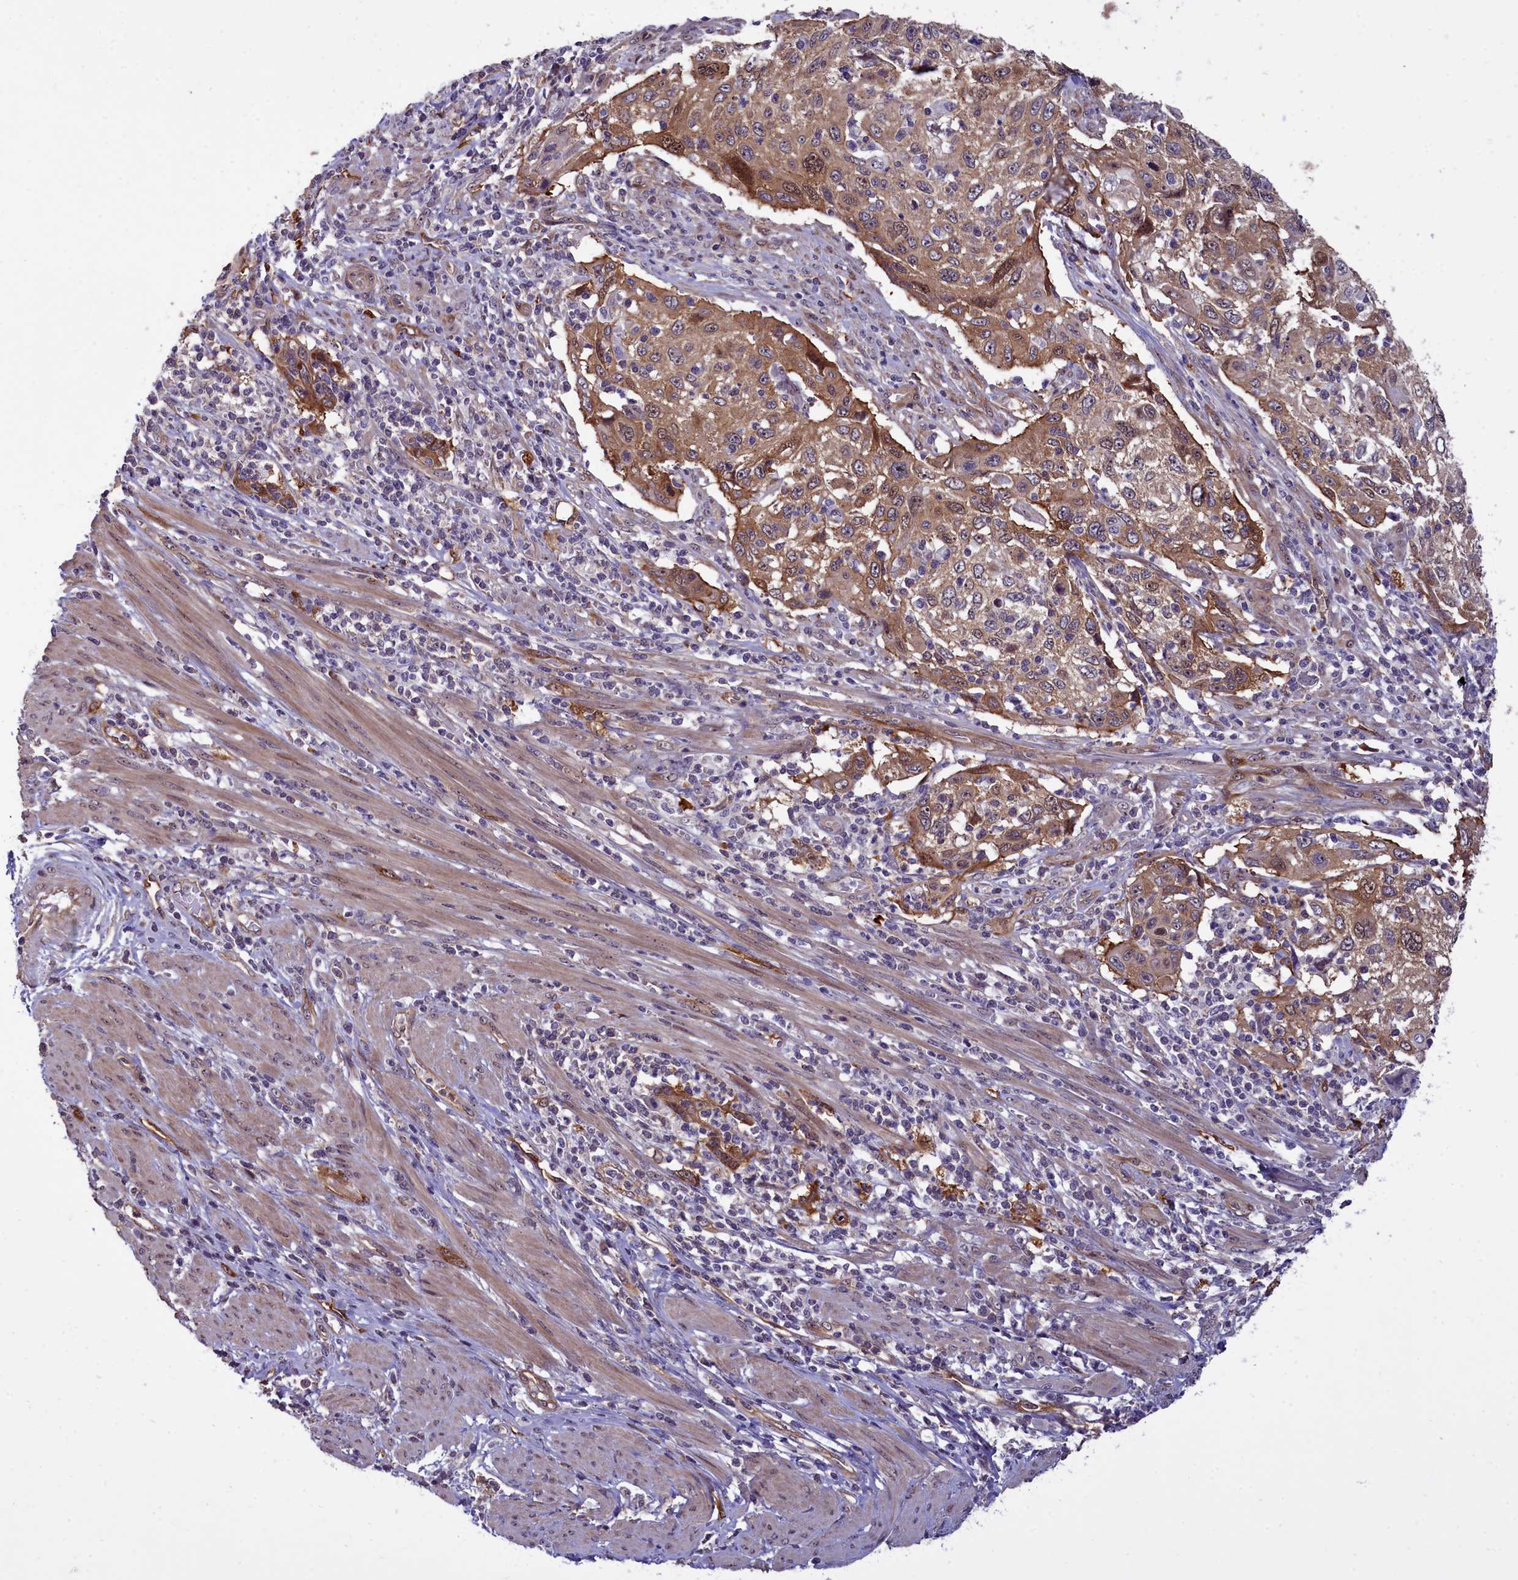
{"staining": {"intensity": "moderate", "quantity": "25%-75%", "location": "cytoplasmic/membranous"}, "tissue": "cervical cancer", "cell_type": "Tumor cells", "image_type": "cancer", "snomed": [{"axis": "morphology", "description": "Squamous cell carcinoma, NOS"}, {"axis": "topography", "description": "Cervix"}], "caption": "Human squamous cell carcinoma (cervical) stained with a brown dye displays moderate cytoplasmic/membranous positive staining in about 25%-75% of tumor cells.", "gene": "BCAR1", "patient": {"sex": "female", "age": 70}}